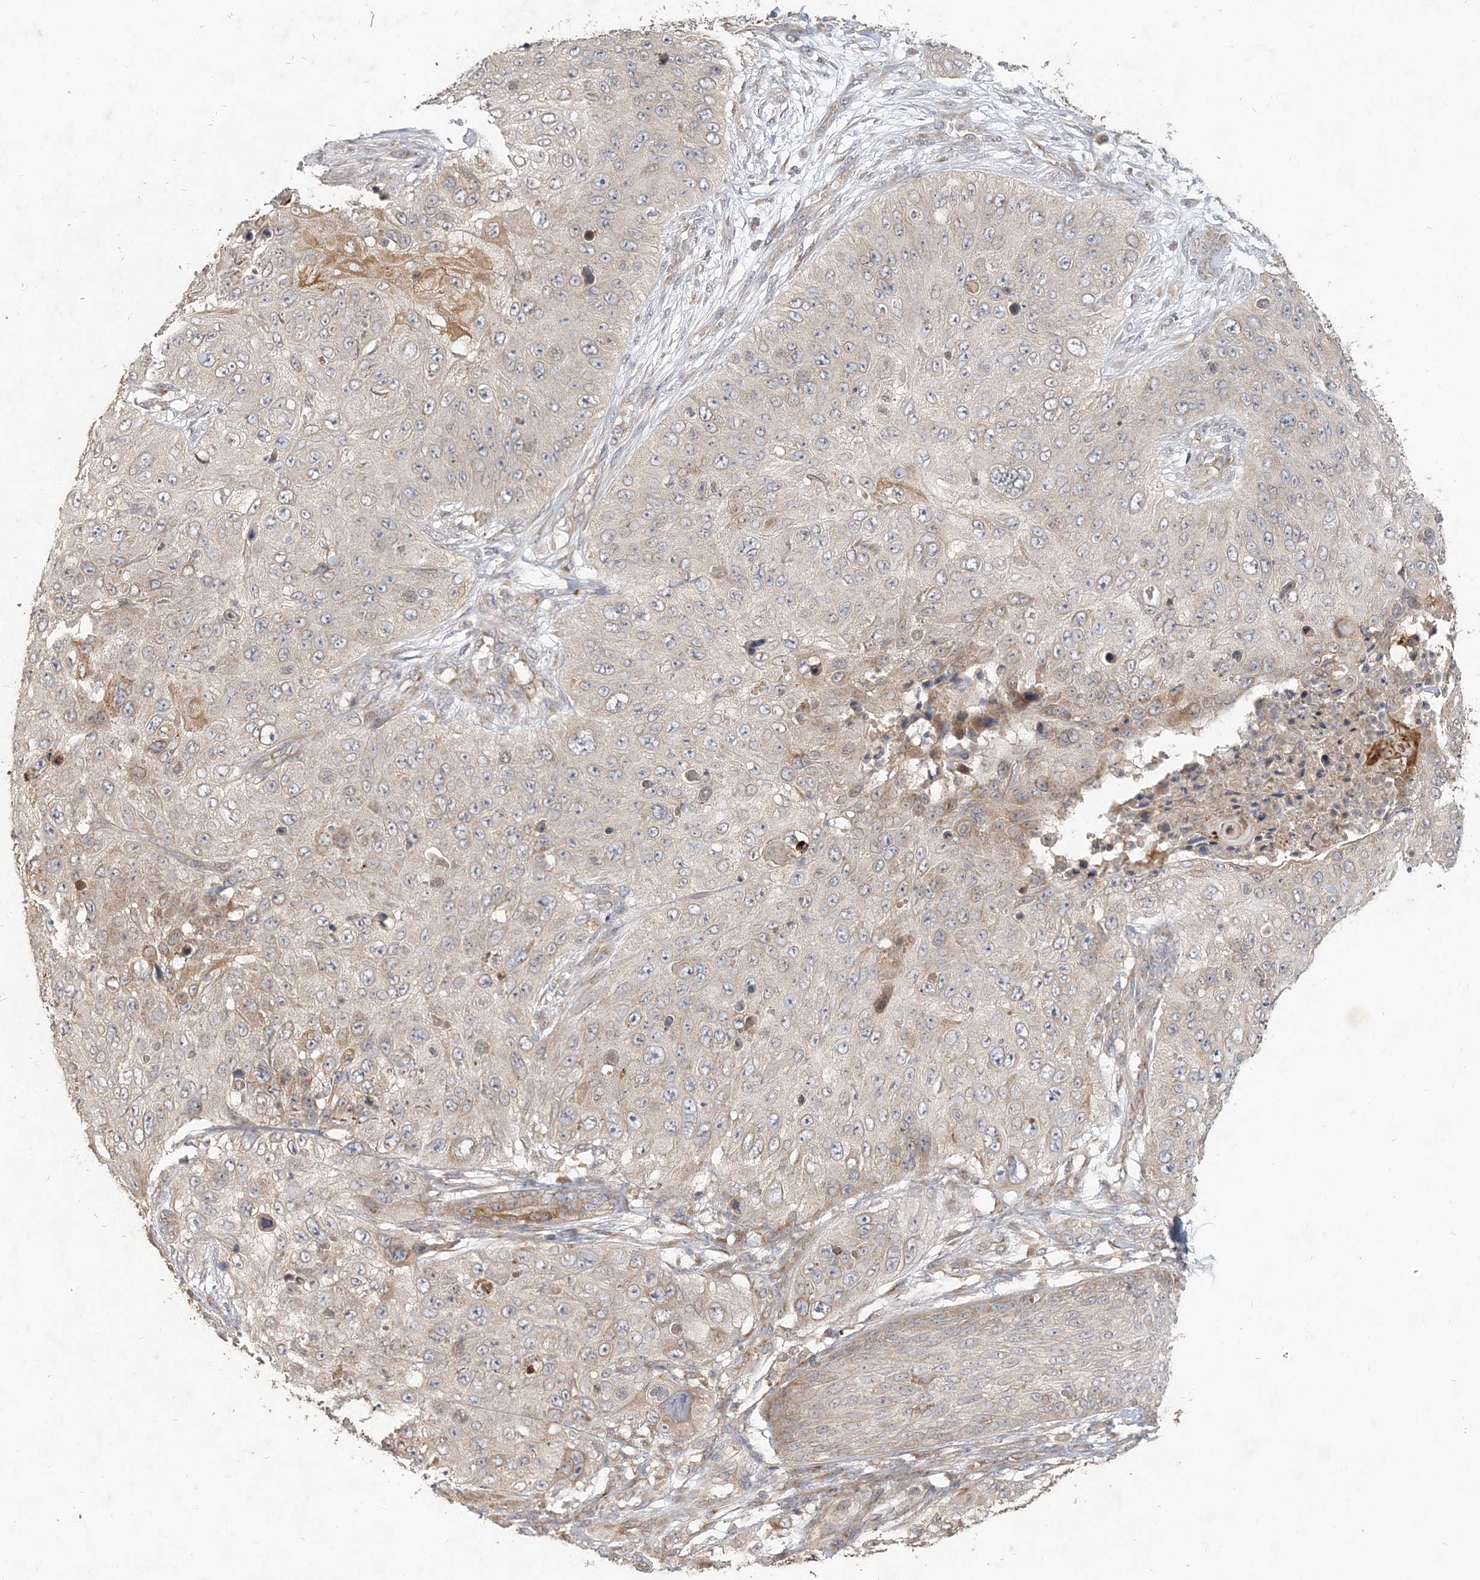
{"staining": {"intensity": "weak", "quantity": "<25%", "location": "cytoplasmic/membranous"}, "tissue": "skin cancer", "cell_type": "Tumor cells", "image_type": "cancer", "snomed": [{"axis": "morphology", "description": "Squamous cell carcinoma, NOS"}, {"axis": "topography", "description": "Skin"}], "caption": "An IHC image of skin cancer is shown. There is no staining in tumor cells of skin cancer. (Stains: DAB (3,3'-diaminobenzidine) immunohistochemistry with hematoxylin counter stain, Microscopy: brightfield microscopy at high magnification).", "gene": "RAB14", "patient": {"sex": "female", "age": 80}}